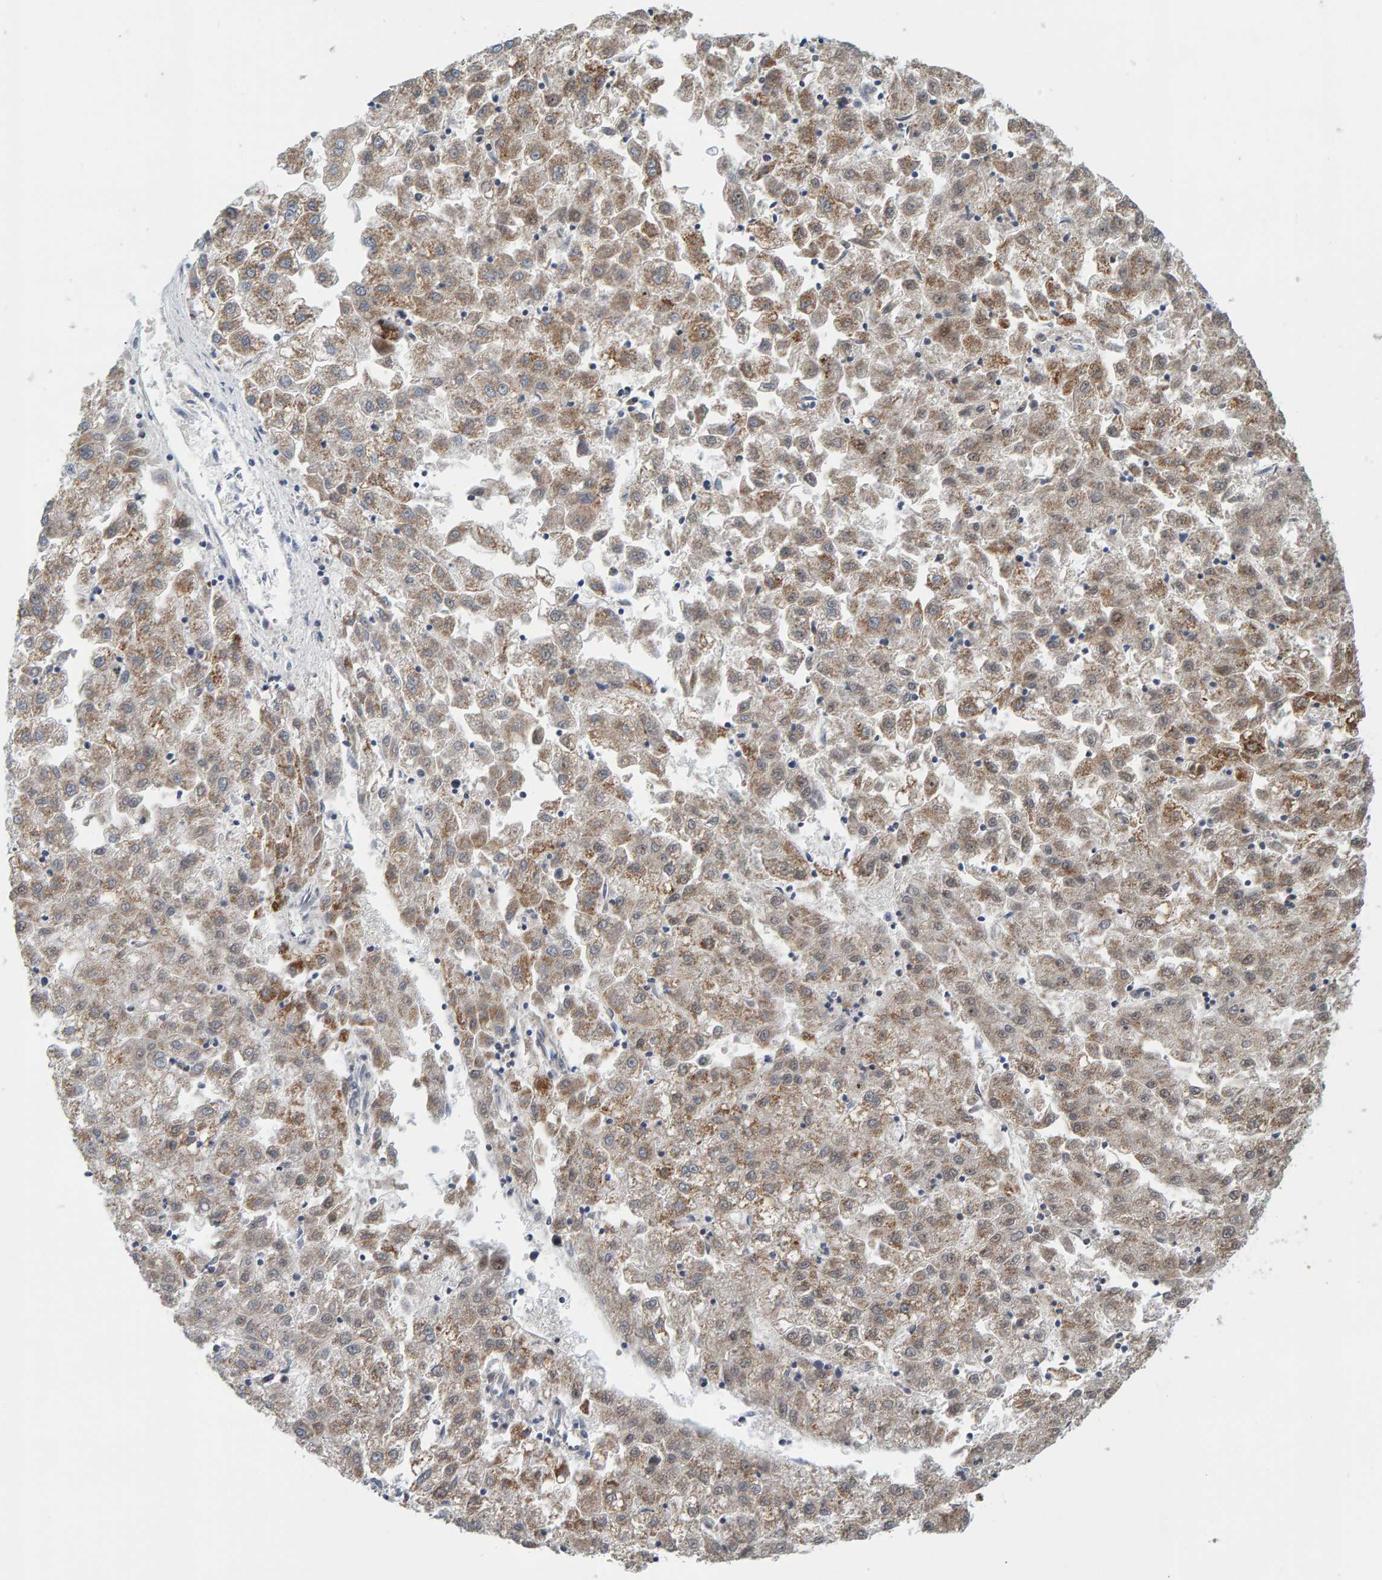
{"staining": {"intensity": "moderate", "quantity": ">75%", "location": "cytoplasmic/membranous"}, "tissue": "liver cancer", "cell_type": "Tumor cells", "image_type": "cancer", "snomed": [{"axis": "morphology", "description": "Carcinoma, Hepatocellular, NOS"}, {"axis": "topography", "description": "Liver"}], "caption": "Immunohistochemistry (IHC) photomicrograph of human liver hepatocellular carcinoma stained for a protein (brown), which demonstrates medium levels of moderate cytoplasmic/membranous staining in about >75% of tumor cells.", "gene": "ZC3H3", "patient": {"sex": "male", "age": 72}}